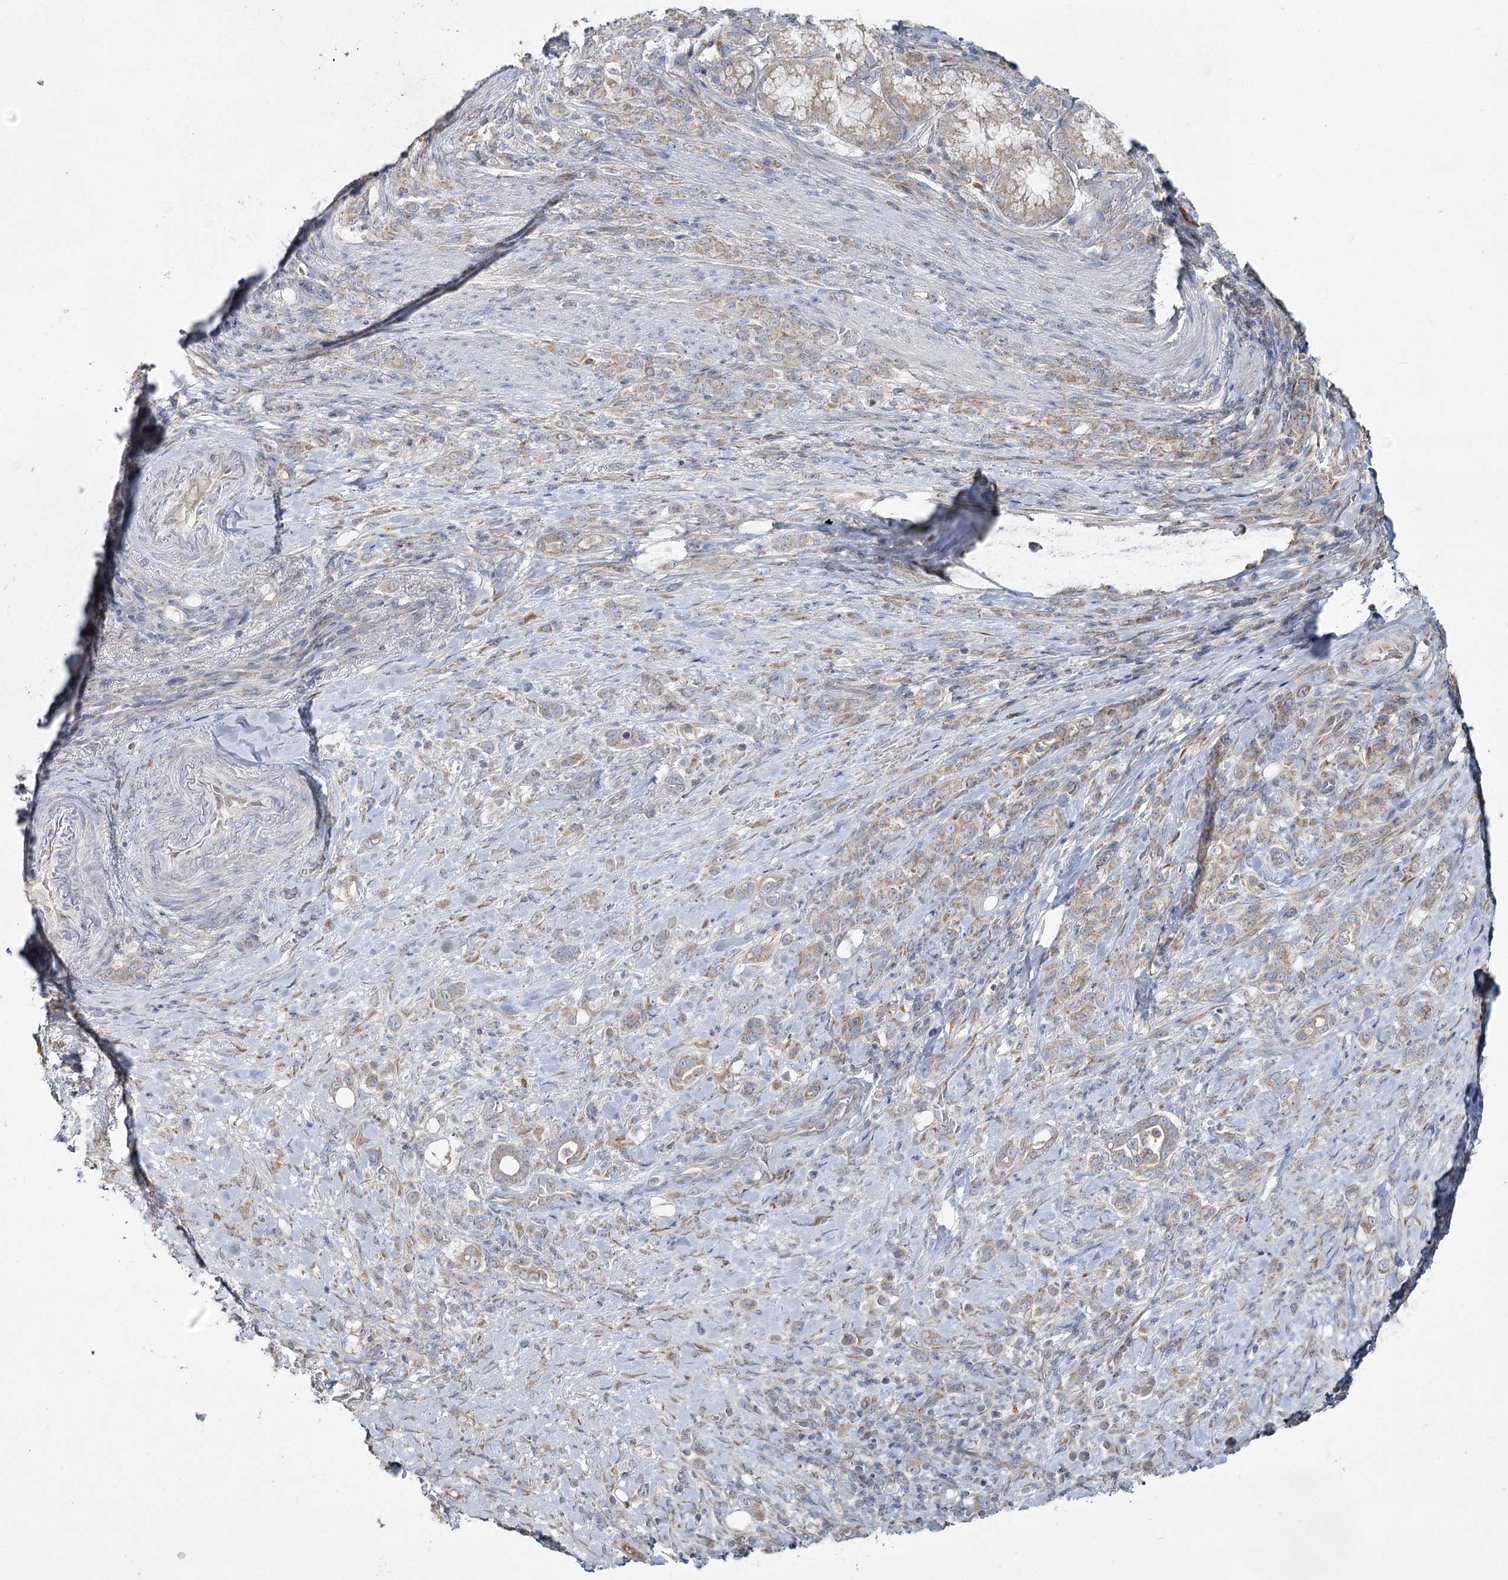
{"staining": {"intensity": "moderate", "quantity": ">75%", "location": "cytoplasmic/membranous"}, "tissue": "stomach cancer", "cell_type": "Tumor cells", "image_type": "cancer", "snomed": [{"axis": "morphology", "description": "Adenocarcinoma, NOS"}, {"axis": "topography", "description": "Stomach"}], "caption": "Immunohistochemical staining of human stomach adenocarcinoma reveals medium levels of moderate cytoplasmic/membranous protein expression in approximately >75% of tumor cells.", "gene": "ACOX2", "patient": {"sex": "female", "age": 79}}